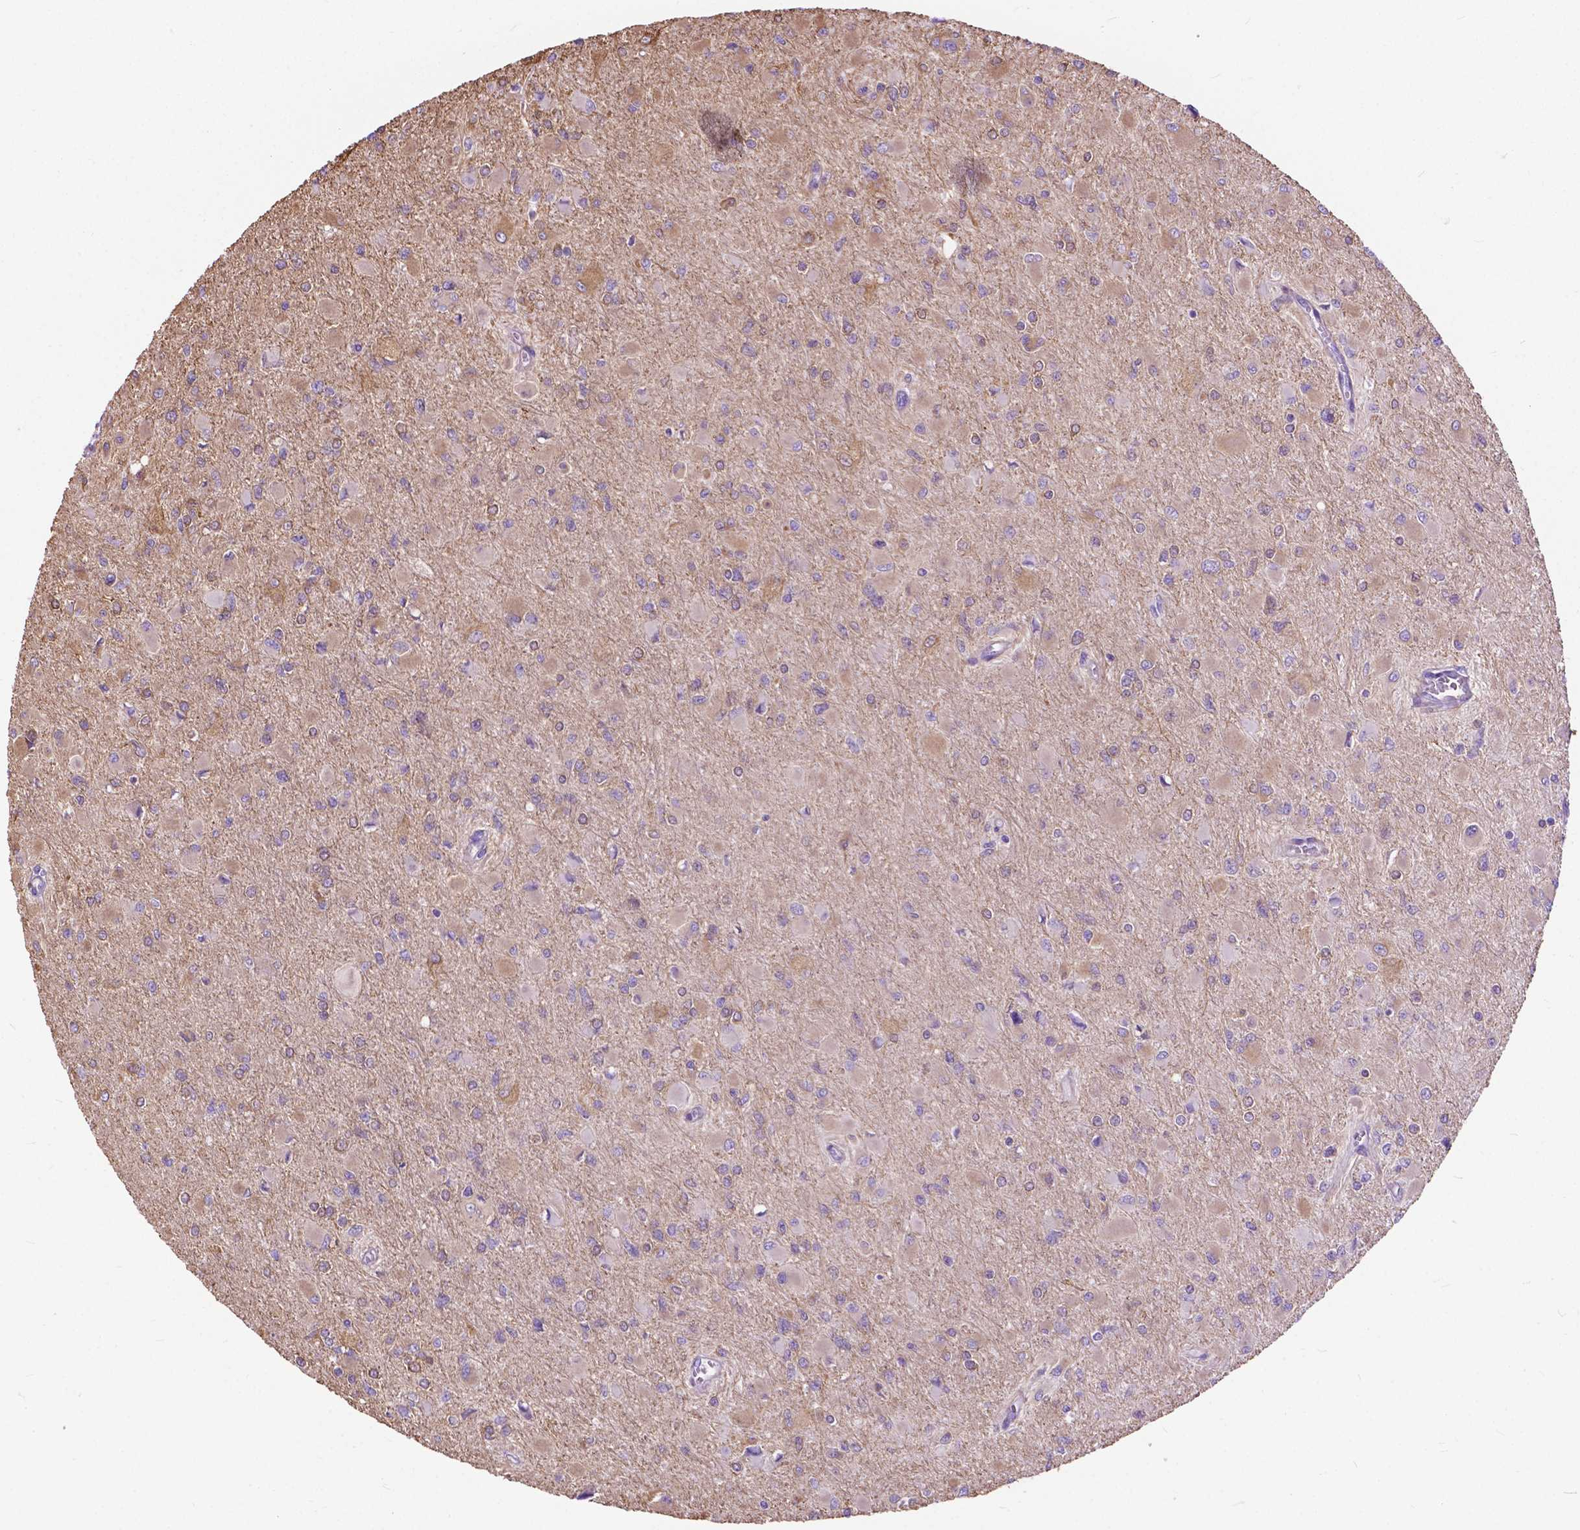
{"staining": {"intensity": "weak", "quantity": "<25%", "location": "cytoplasmic/membranous"}, "tissue": "glioma", "cell_type": "Tumor cells", "image_type": "cancer", "snomed": [{"axis": "morphology", "description": "Glioma, malignant, High grade"}, {"axis": "topography", "description": "Cerebral cortex"}], "caption": "Malignant glioma (high-grade) was stained to show a protein in brown. There is no significant expression in tumor cells.", "gene": "PCDHA12", "patient": {"sex": "female", "age": 36}}